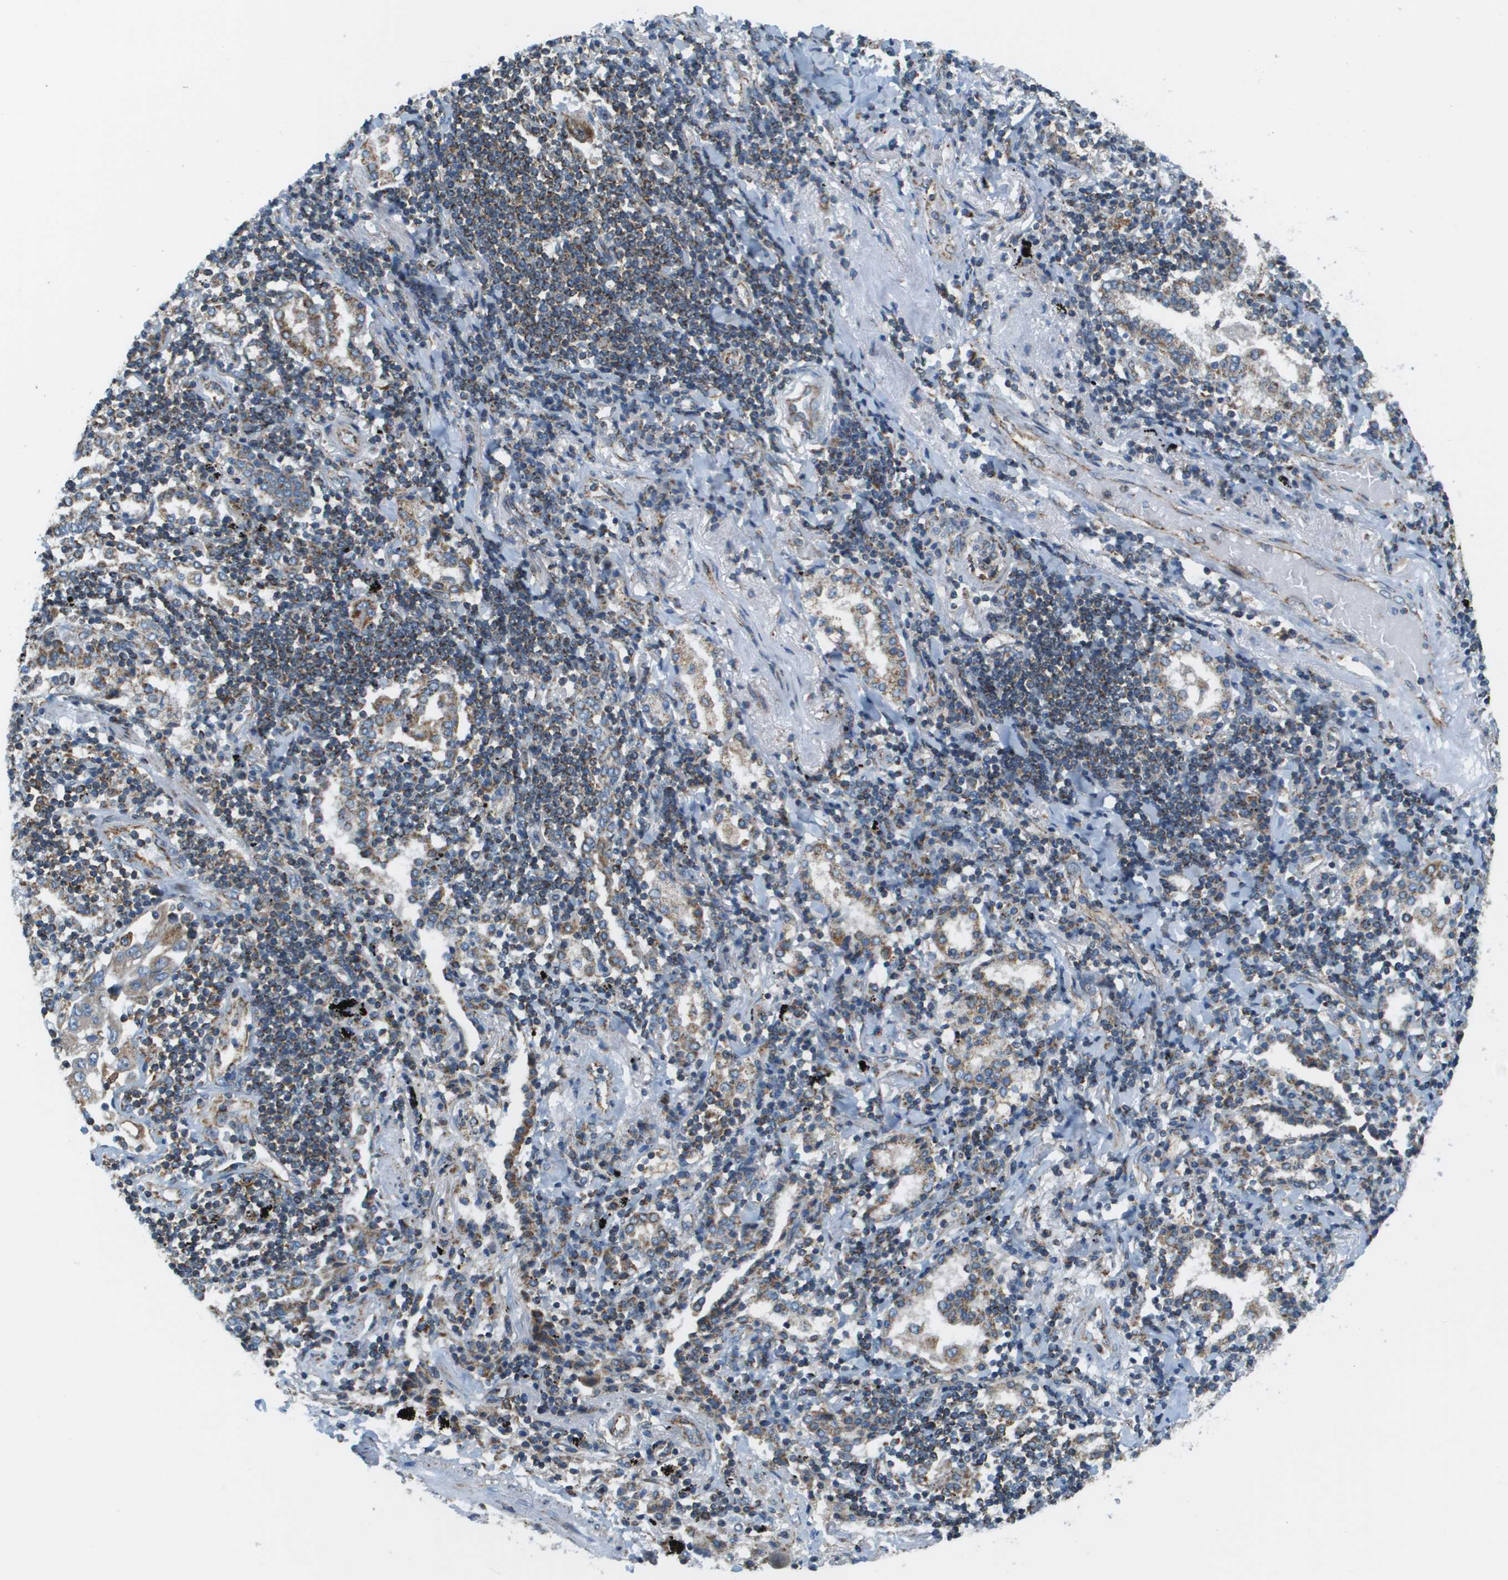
{"staining": {"intensity": "moderate", "quantity": ">75%", "location": "cytoplasmic/membranous"}, "tissue": "lung cancer", "cell_type": "Tumor cells", "image_type": "cancer", "snomed": [{"axis": "morphology", "description": "Adenocarcinoma, NOS"}, {"axis": "topography", "description": "Lung"}], "caption": "Brown immunohistochemical staining in adenocarcinoma (lung) shows moderate cytoplasmic/membranous staining in about >75% of tumor cells.", "gene": "TAOK3", "patient": {"sex": "female", "age": 65}}